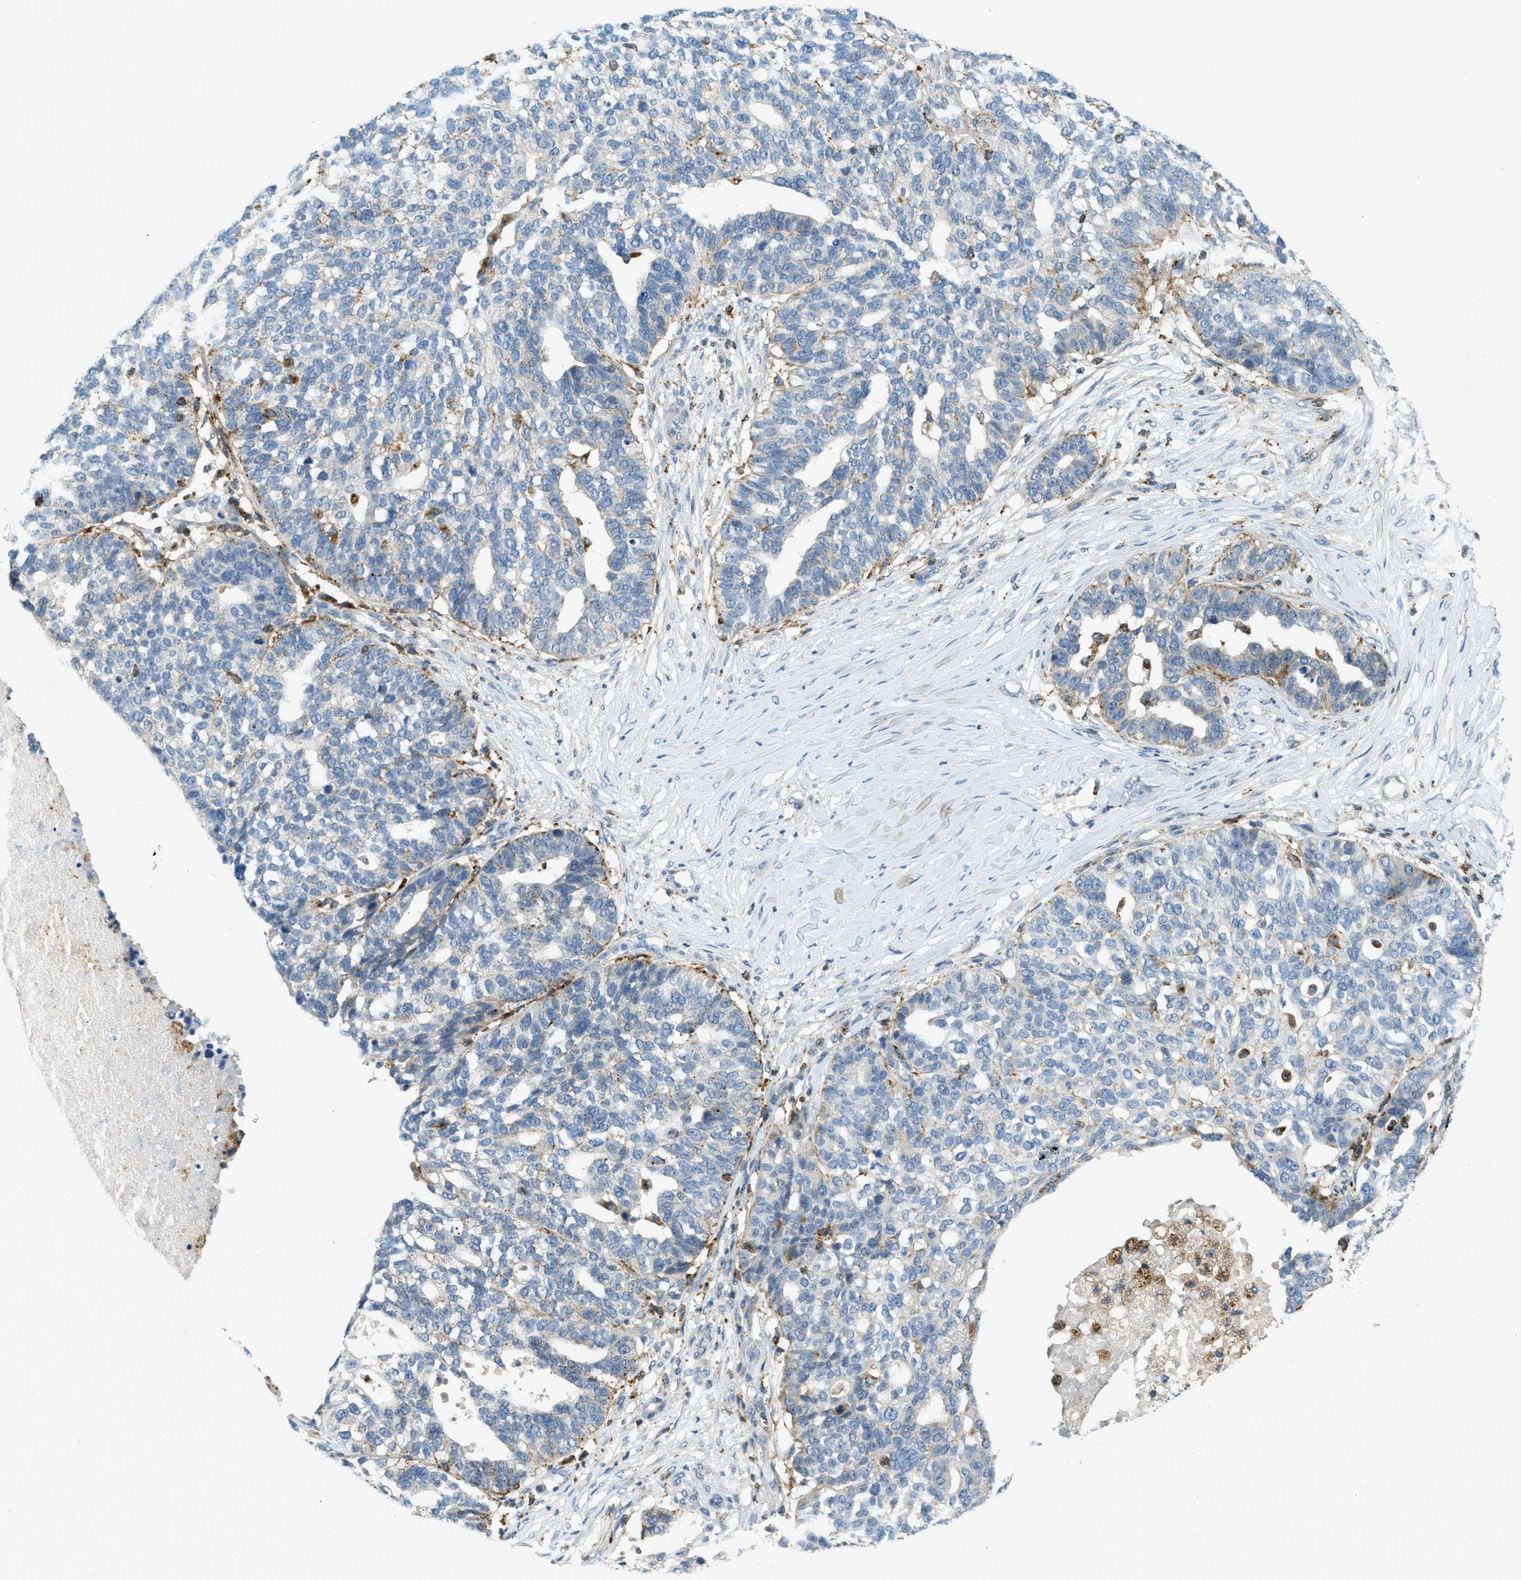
{"staining": {"intensity": "moderate", "quantity": "<25%", "location": "cytoplasmic/membranous"}, "tissue": "ovarian cancer", "cell_type": "Tumor cells", "image_type": "cancer", "snomed": [{"axis": "morphology", "description": "Cystadenocarcinoma, serous, NOS"}, {"axis": "topography", "description": "Ovary"}], "caption": "Tumor cells show moderate cytoplasmic/membranous staining in approximately <25% of cells in serous cystadenocarcinoma (ovarian).", "gene": "PLBD2", "patient": {"sex": "female", "age": 59}}